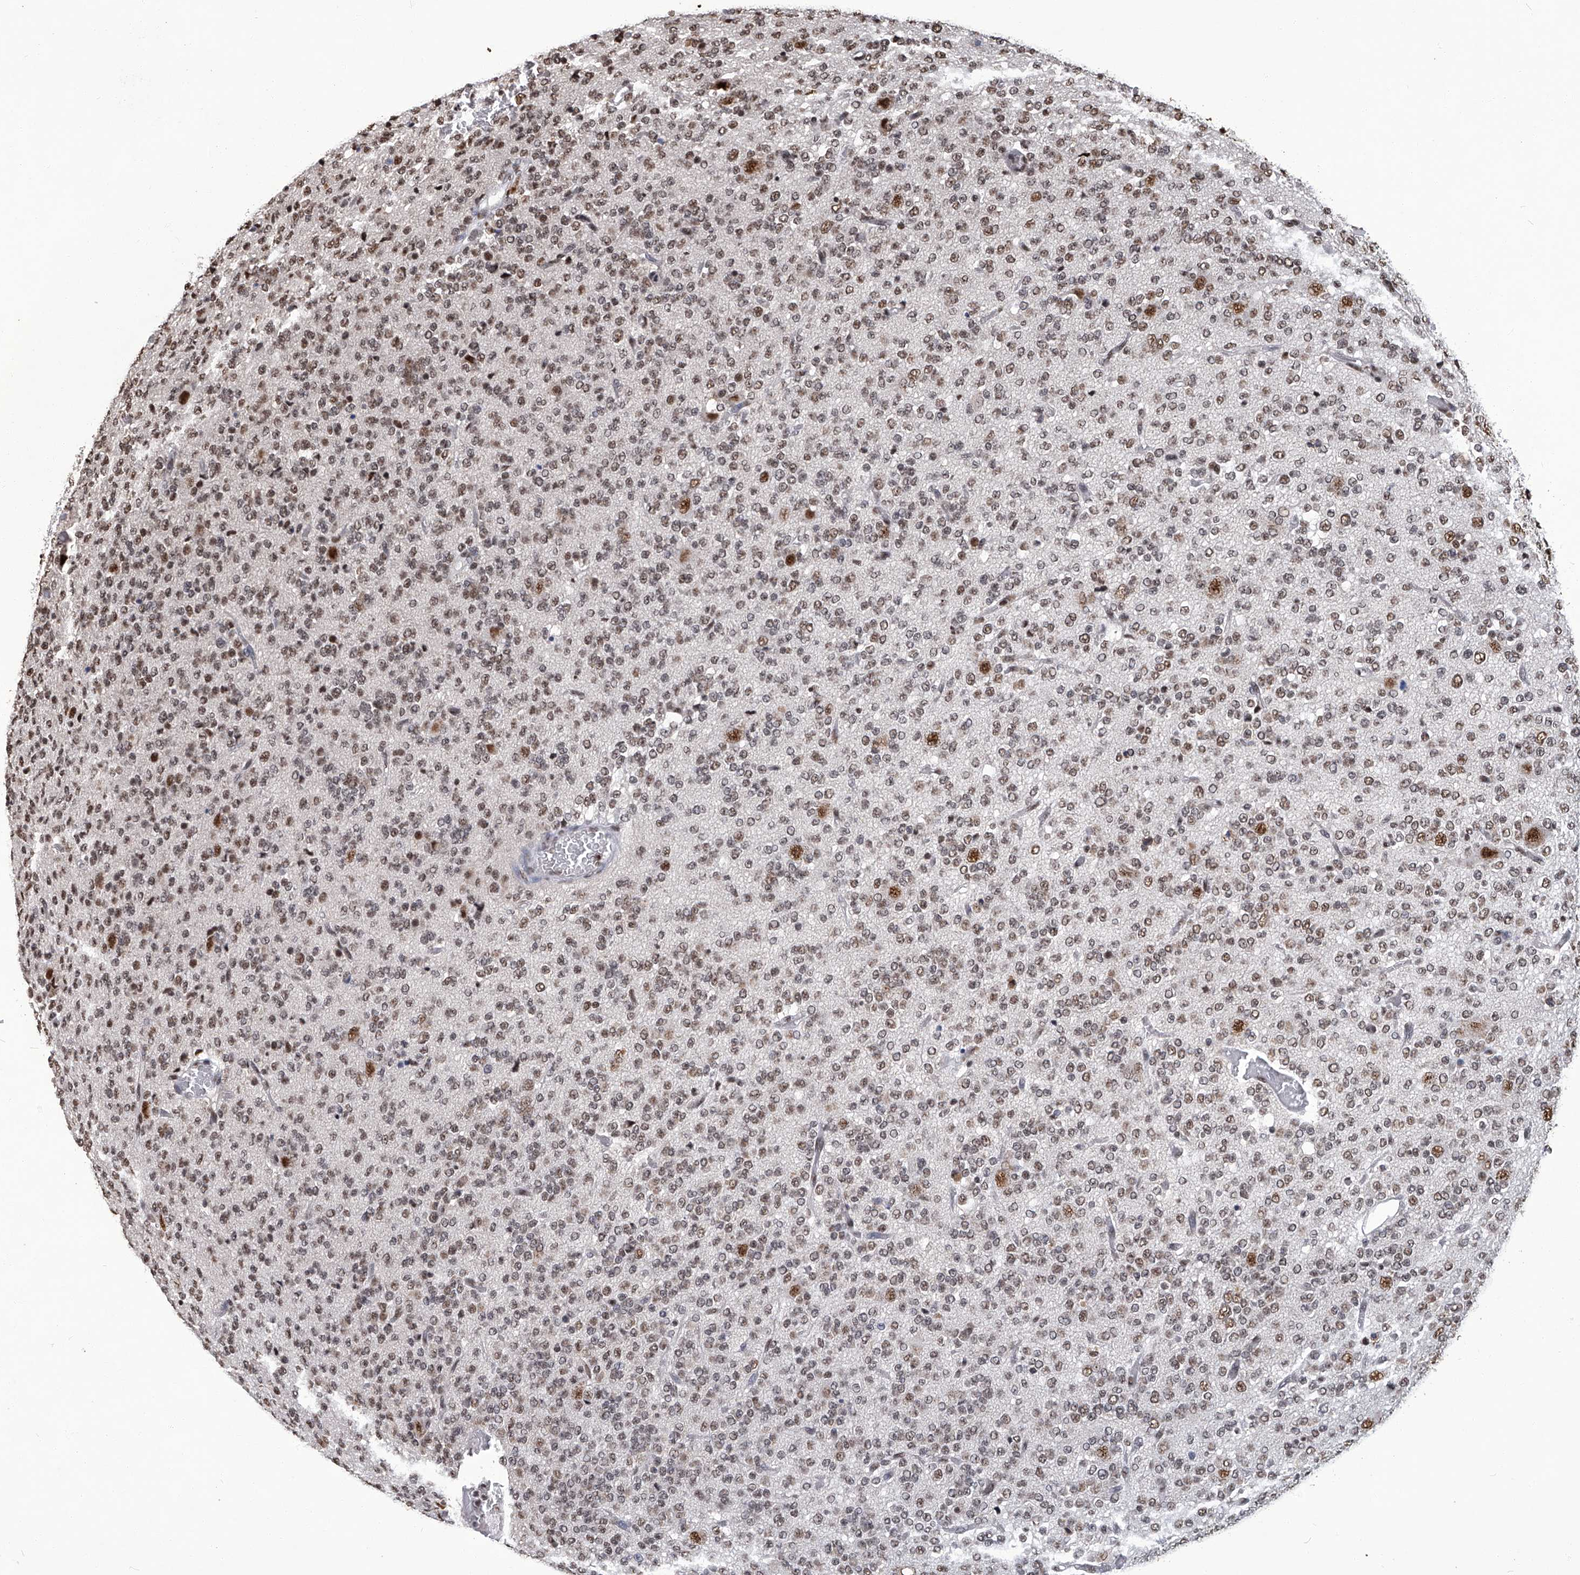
{"staining": {"intensity": "moderate", "quantity": ">75%", "location": "nuclear"}, "tissue": "glioma", "cell_type": "Tumor cells", "image_type": "cancer", "snomed": [{"axis": "morphology", "description": "Glioma, malignant, Low grade"}, {"axis": "topography", "description": "Brain"}], "caption": "Low-grade glioma (malignant) stained with a protein marker reveals moderate staining in tumor cells.", "gene": "HBP1", "patient": {"sex": "male", "age": 38}}